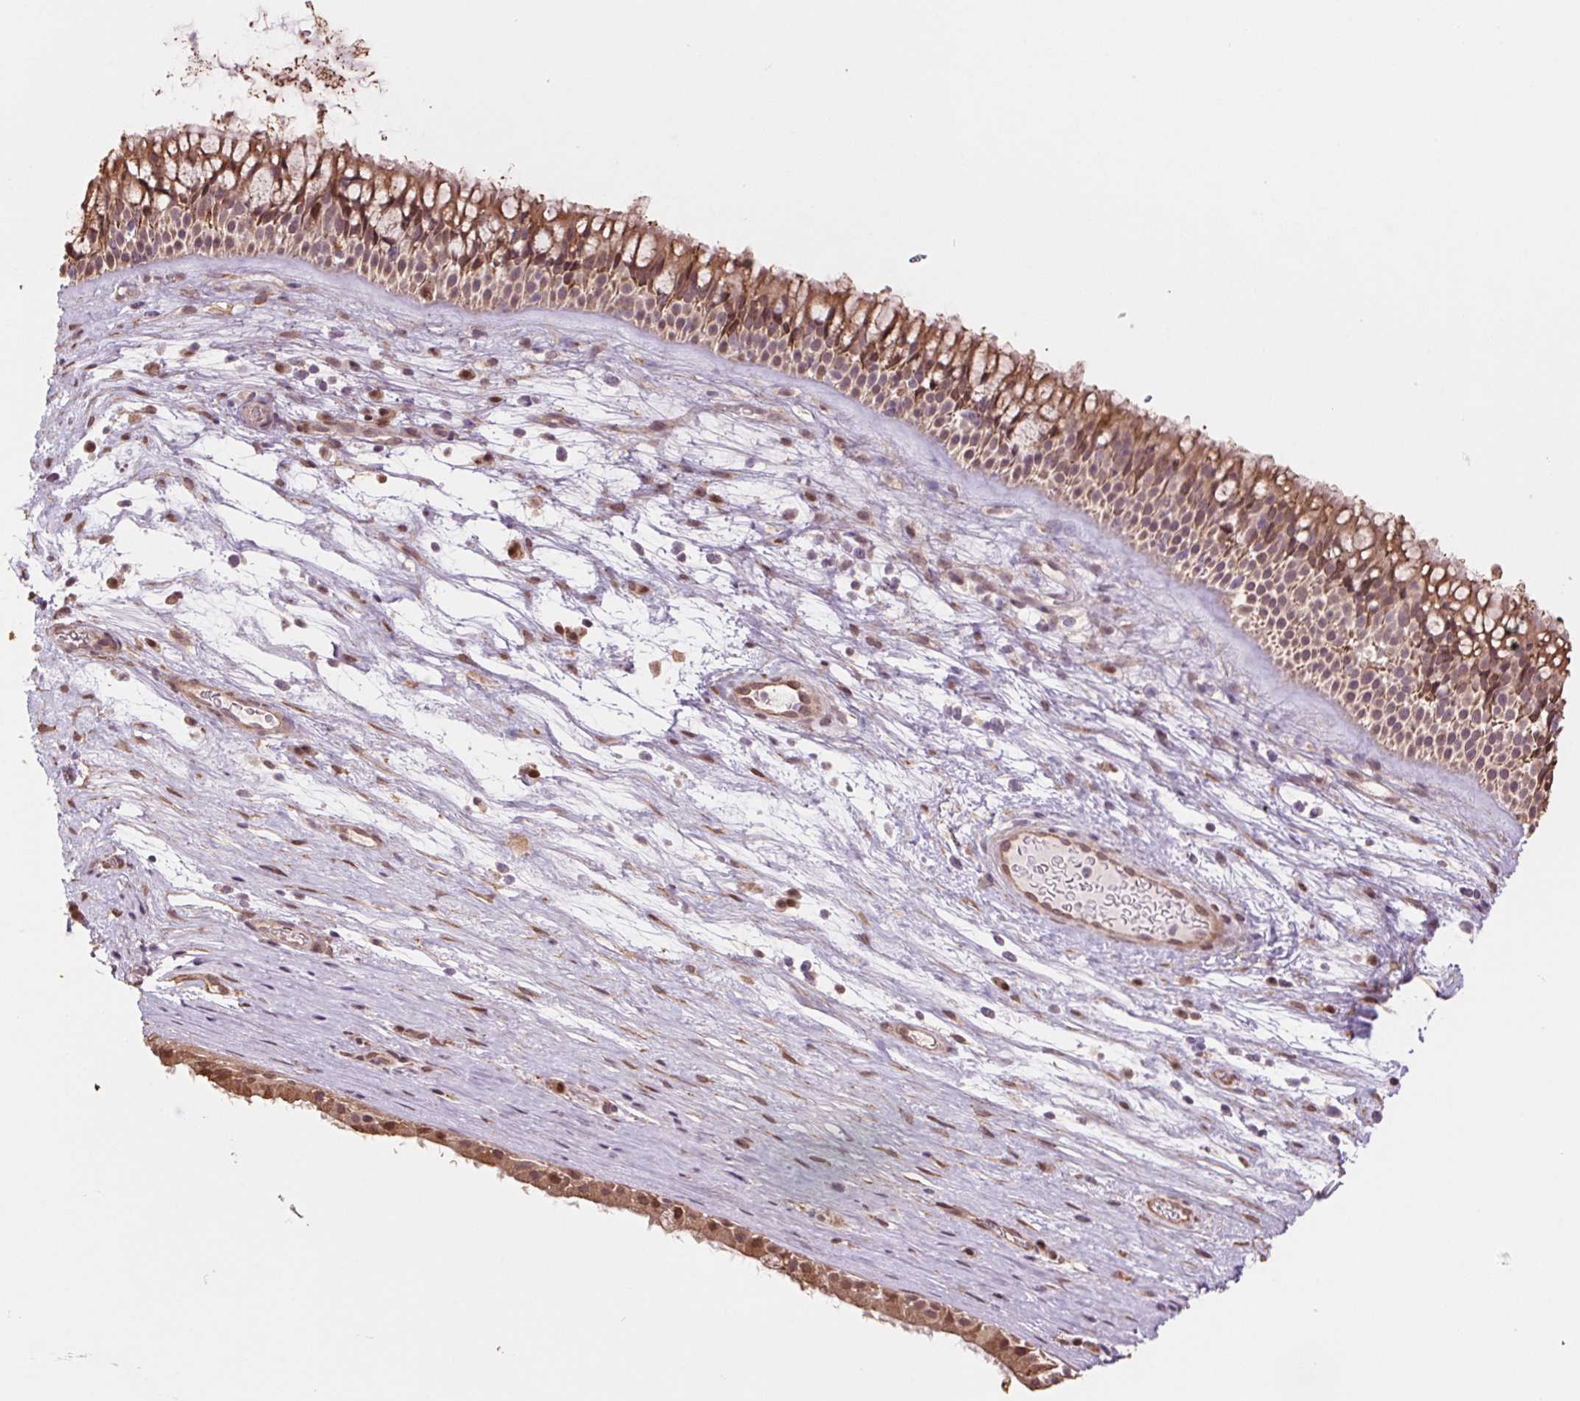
{"staining": {"intensity": "moderate", "quantity": ">75%", "location": "cytoplasmic/membranous,nuclear"}, "tissue": "nasopharynx", "cell_type": "Respiratory epithelial cells", "image_type": "normal", "snomed": [{"axis": "morphology", "description": "Normal tissue, NOS"}, {"axis": "topography", "description": "Nasopharynx"}], "caption": "High-magnification brightfield microscopy of unremarkable nasopharynx stained with DAB (brown) and counterstained with hematoxylin (blue). respiratory epithelial cells exhibit moderate cytoplasmic/membranous,nuclear staining is present in approximately>75% of cells.", "gene": "CUTA", "patient": {"sex": "male", "age": 74}}